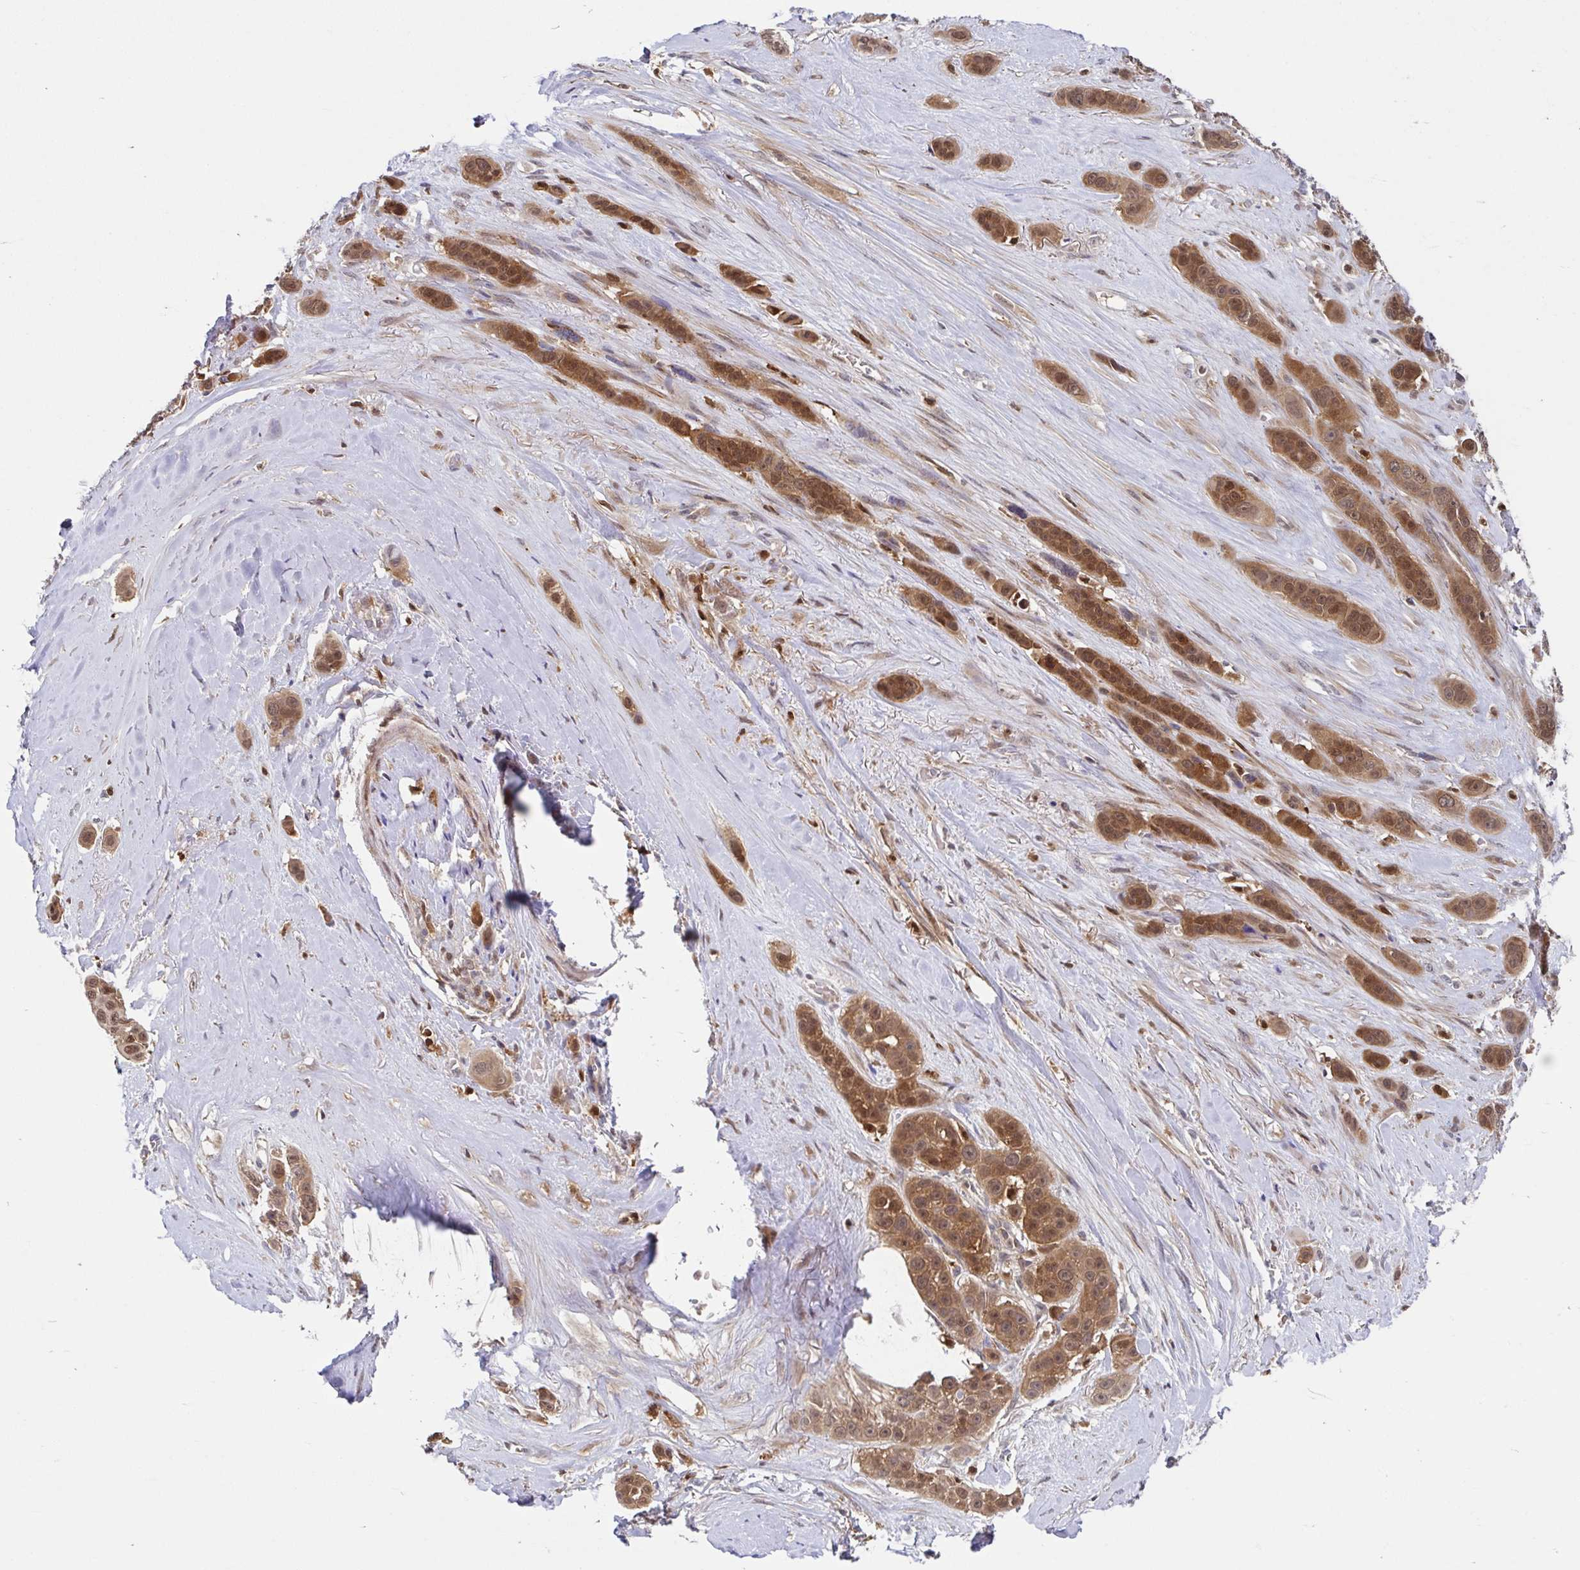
{"staining": {"intensity": "moderate", "quantity": ">75%", "location": "cytoplasmic/membranous,nuclear"}, "tissue": "skin cancer", "cell_type": "Tumor cells", "image_type": "cancer", "snomed": [{"axis": "morphology", "description": "Squamous cell carcinoma, NOS"}, {"axis": "topography", "description": "Skin"}], "caption": "Brown immunohistochemical staining in skin cancer (squamous cell carcinoma) demonstrates moderate cytoplasmic/membranous and nuclear staining in approximately >75% of tumor cells.", "gene": "BLVRA", "patient": {"sex": "male", "age": 67}}